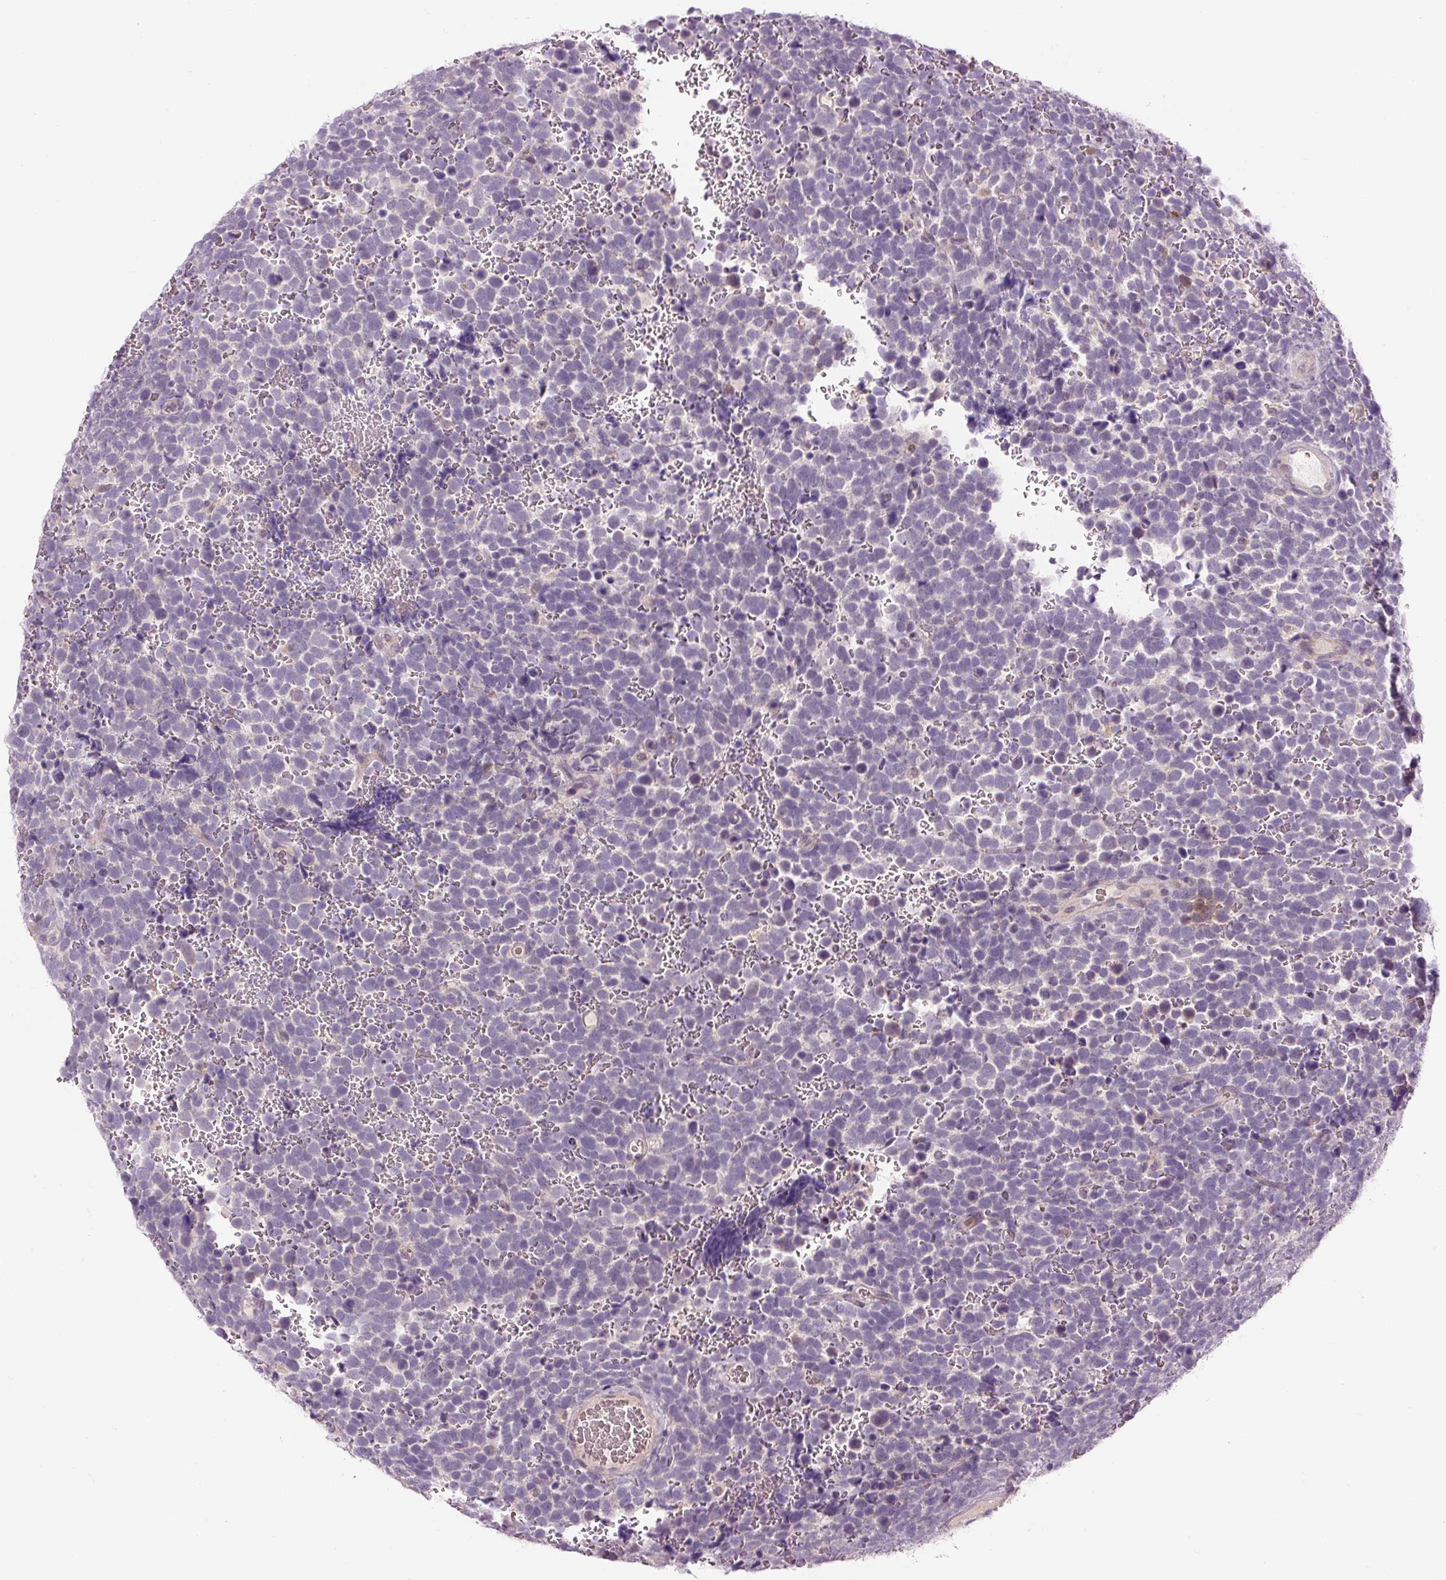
{"staining": {"intensity": "negative", "quantity": "none", "location": "none"}, "tissue": "urothelial cancer", "cell_type": "Tumor cells", "image_type": "cancer", "snomed": [{"axis": "morphology", "description": "Urothelial carcinoma, High grade"}, {"axis": "topography", "description": "Urinary bladder"}], "caption": "A high-resolution micrograph shows immunohistochemistry (IHC) staining of urothelial carcinoma (high-grade), which reveals no significant expression in tumor cells.", "gene": "FABP7", "patient": {"sex": "female", "age": 82}}